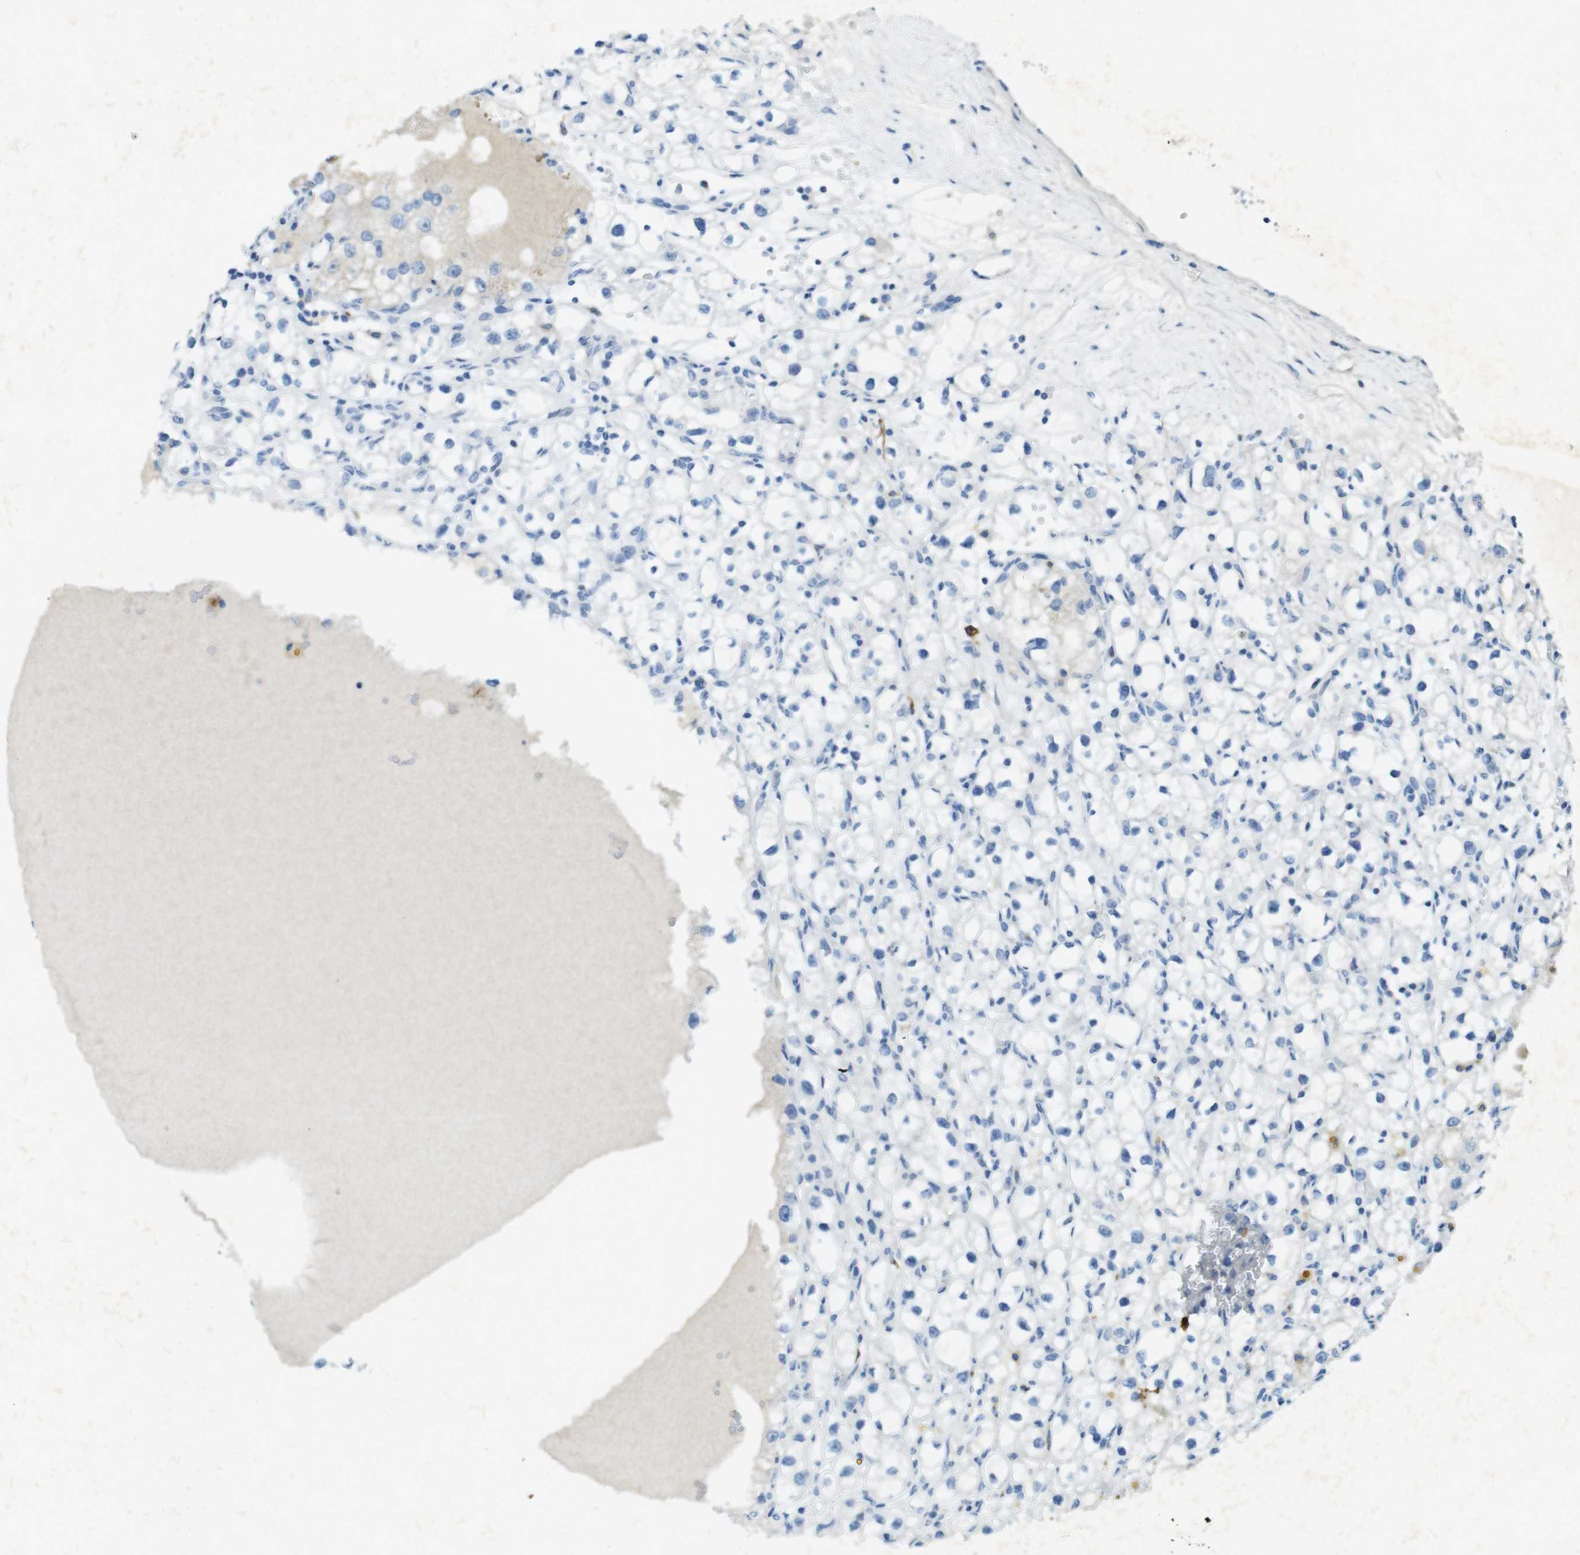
{"staining": {"intensity": "negative", "quantity": "none", "location": "none"}, "tissue": "renal cancer", "cell_type": "Tumor cells", "image_type": "cancer", "snomed": [{"axis": "morphology", "description": "Adenocarcinoma, NOS"}, {"axis": "topography", "description": "Kidney"}], "caption": "A high-resolution image shows immunohistochemistry staining of adenocarcinoma (renal), which displays no significant positivity in tumor cells. (Stains: DAB immunohistochemistry (IHC) with hematoxylin counter stain, Microscopy: brightfield microscopy at high magnification).", "gene": "CD320", "patient": {"sex": "male", "age": 56}}